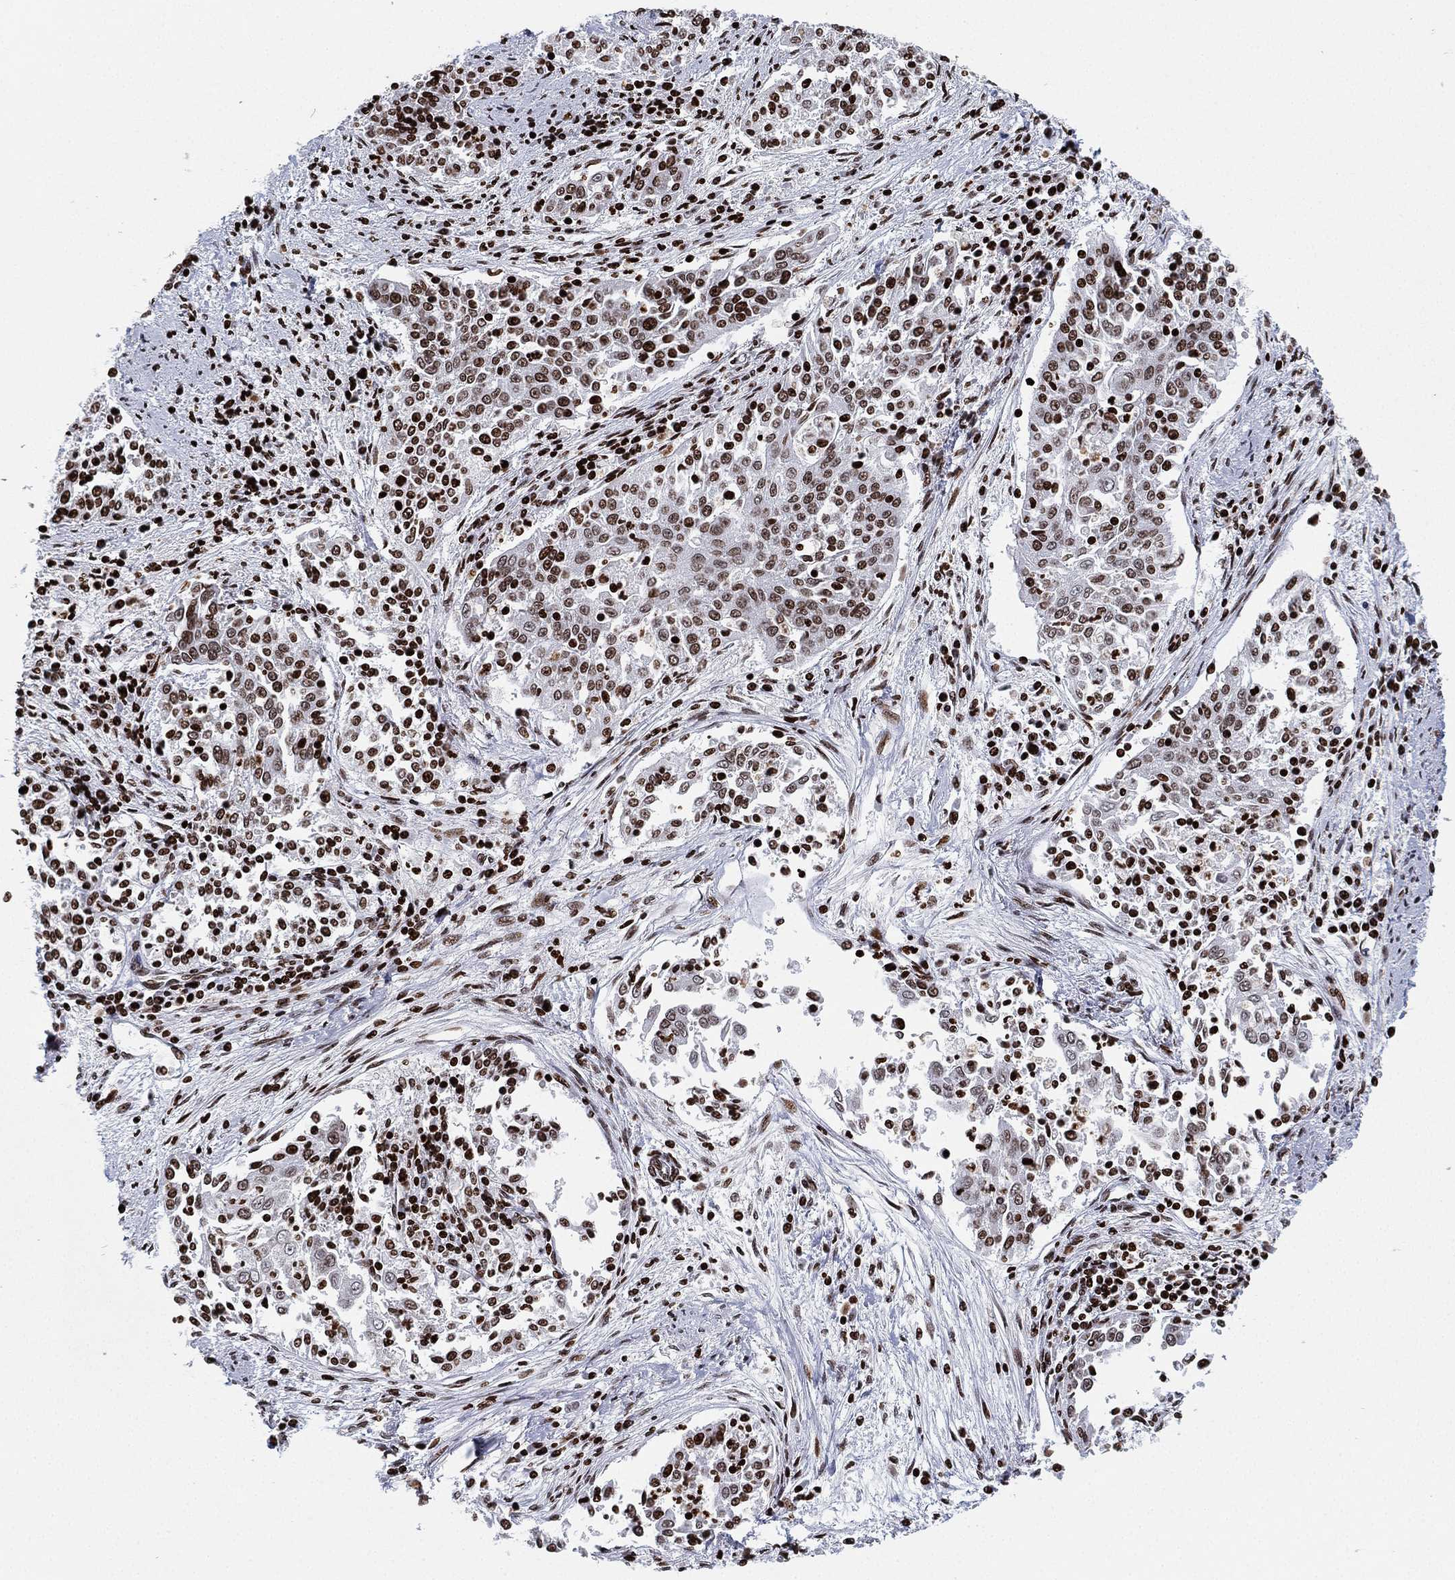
{"staining": {"intensity": "moderate", "quantity": "25%-75%", "location": "nuclear"}, "tissue": "cervical cancer", "cell_type": "Tumor cells", "image_type": "cancer", "snomed": [{"axis": "morphology", "description": "Squamous cell carcinoma, NOS"}, {"axis": "topography", "description": "Cervix"}], "caption": "Cervical cancer (squamous cell carcinoma) tissue demonstrates moderate nuclear positivity in approximately 25%-75% of tumor cells", "gene": "MFSD14A", "patient": {"sex": "female", "age": 41}}